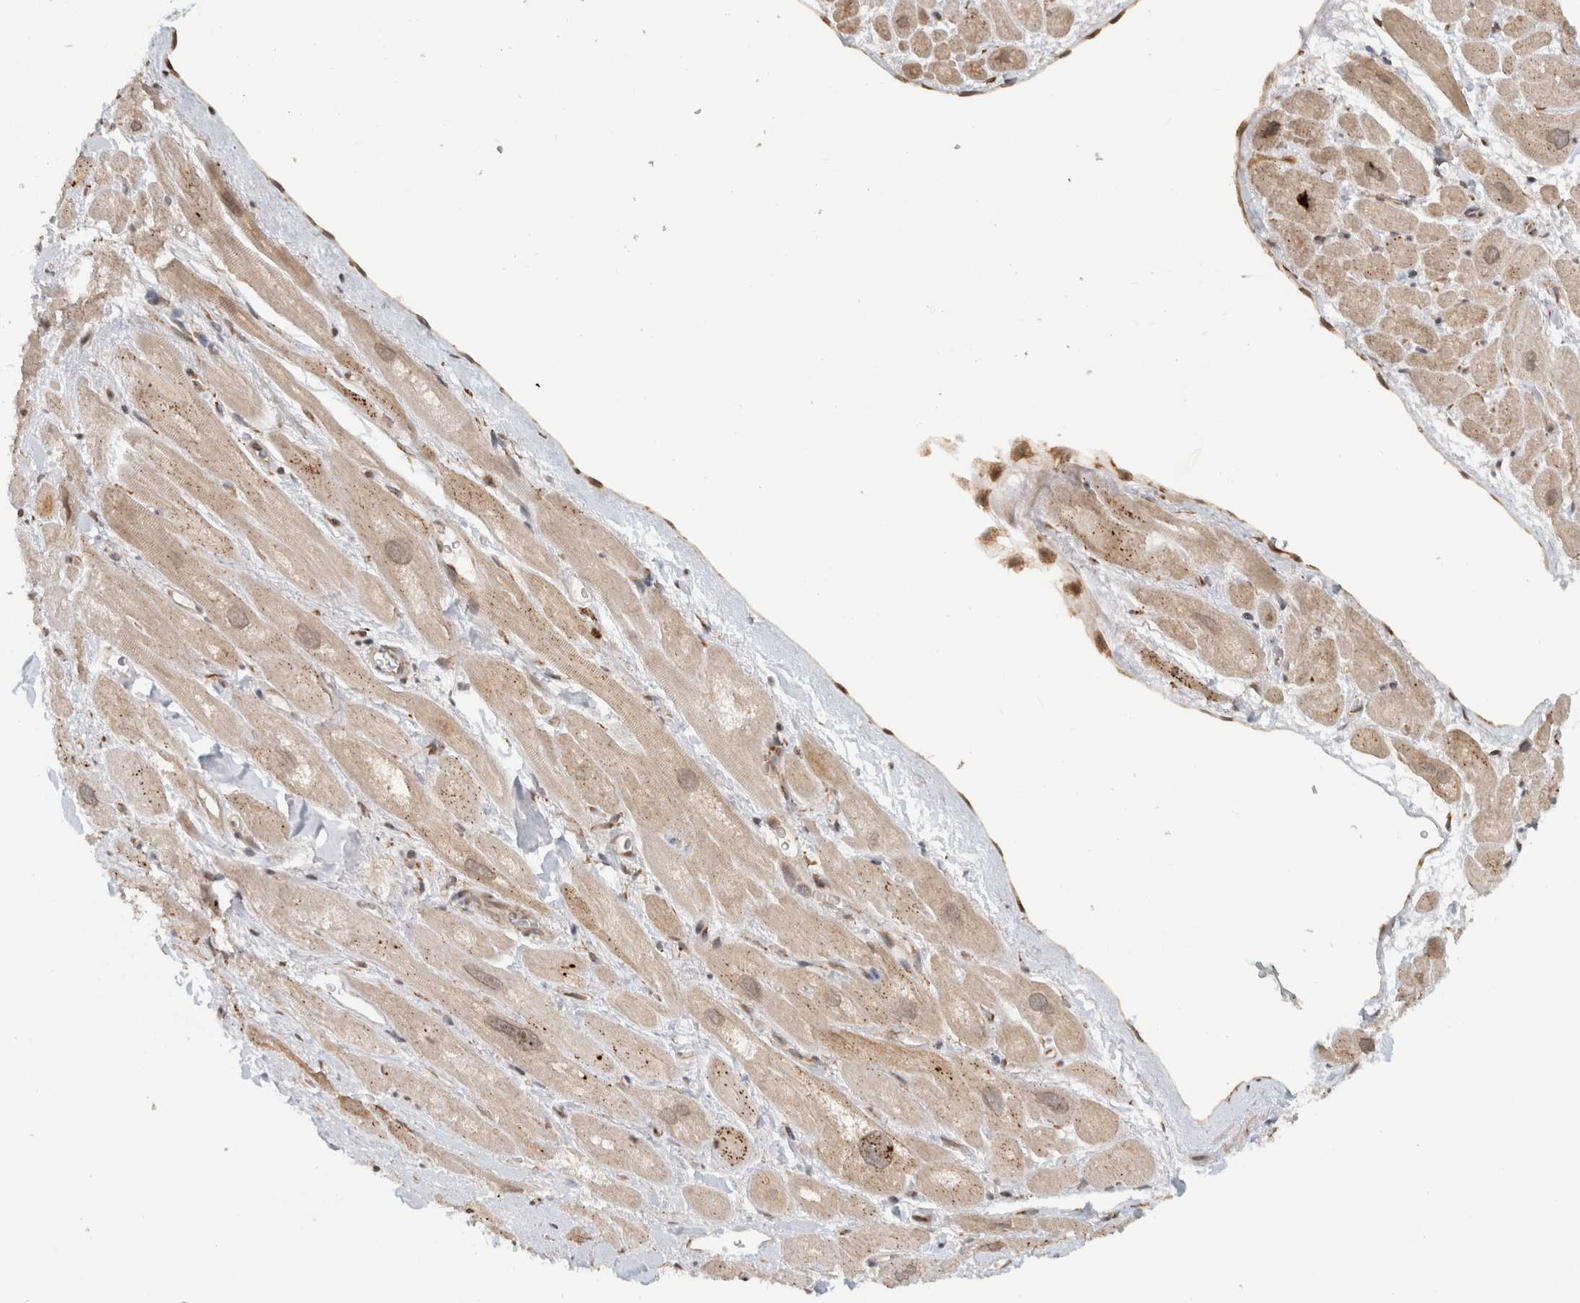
{"staining": {"intensity": "weak", "quantity": ">75%", "location": "cytoplasmic/membranous,nuclear"}, "tissue": "heart muscle", "cell_type": "Cardiomyocytes", "image_type": "normal", "snomed": [{"axis": "morphology", "description": "Normal tissue, NOS"}, {"axis": "topography", "description": "Heart"}], "caption": "The immunohistochemical stain highlights weak cytoplasmic/membranous,nuclear positivity in cardiomyocytes of benign heart muscle.", "gene": "MS4A7", "patient": {"sex": "male", "age": 49}}